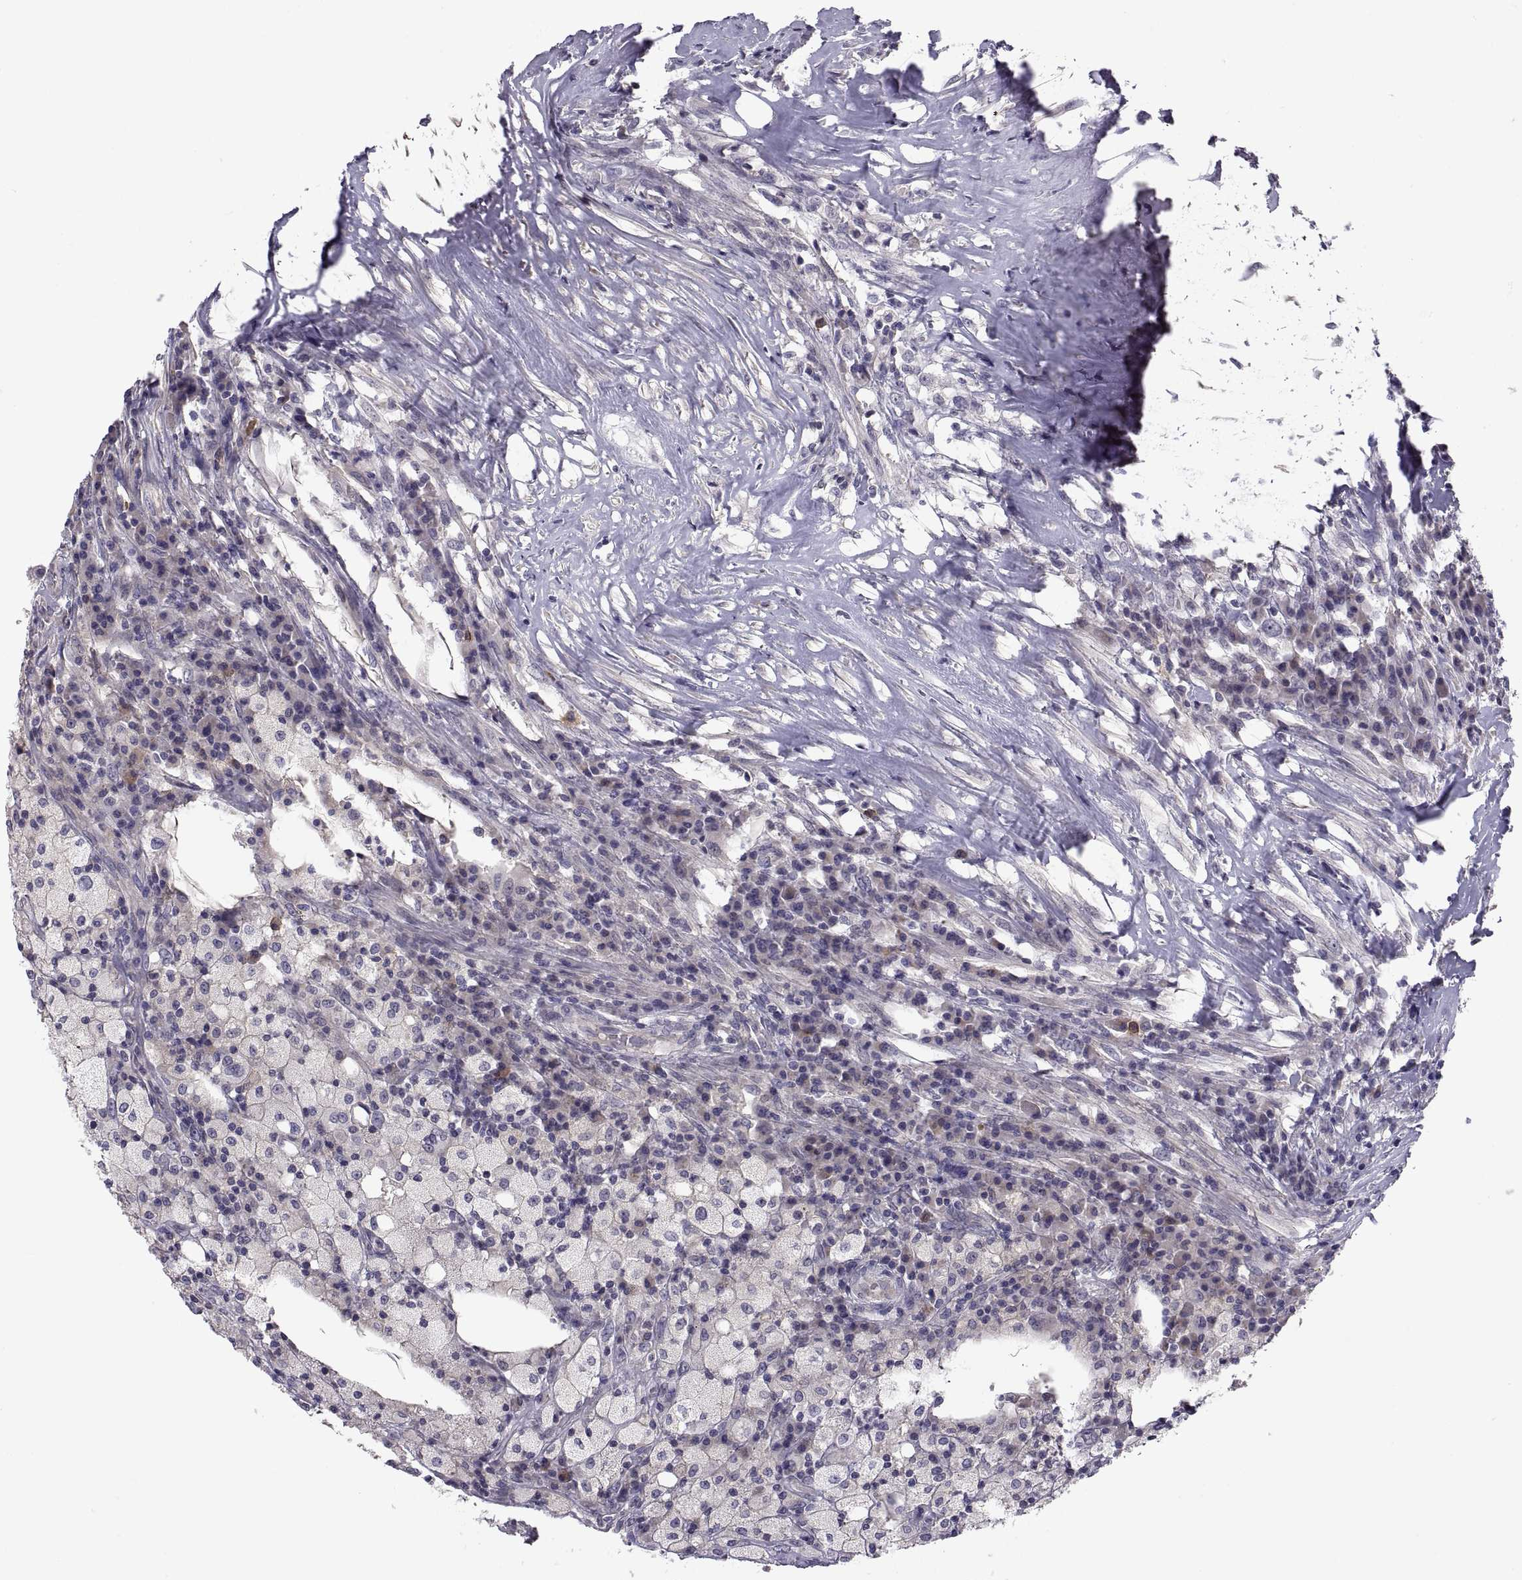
{"staining": {"intensity": "negative", "quantity": "none", "location": "none"}, "tissue": "testis cancer", "cell_type": "Tumor cells", "image_type": "cancer", "snomed": [{"axis": "morphology", "description": "Necrosis, NOS"}, {"axis": "morphology", "description": "Carcinoma, Embryonal, NOS"}, {"axis": "topography", "description": "Testis"}], "caption": "Embryonal carcinoma (testis) stained for a protein using immunohistochemistry displays no expression tumor cells.", "gene": "NPTX2", "patient": {"sex": "male", "age": 19}}